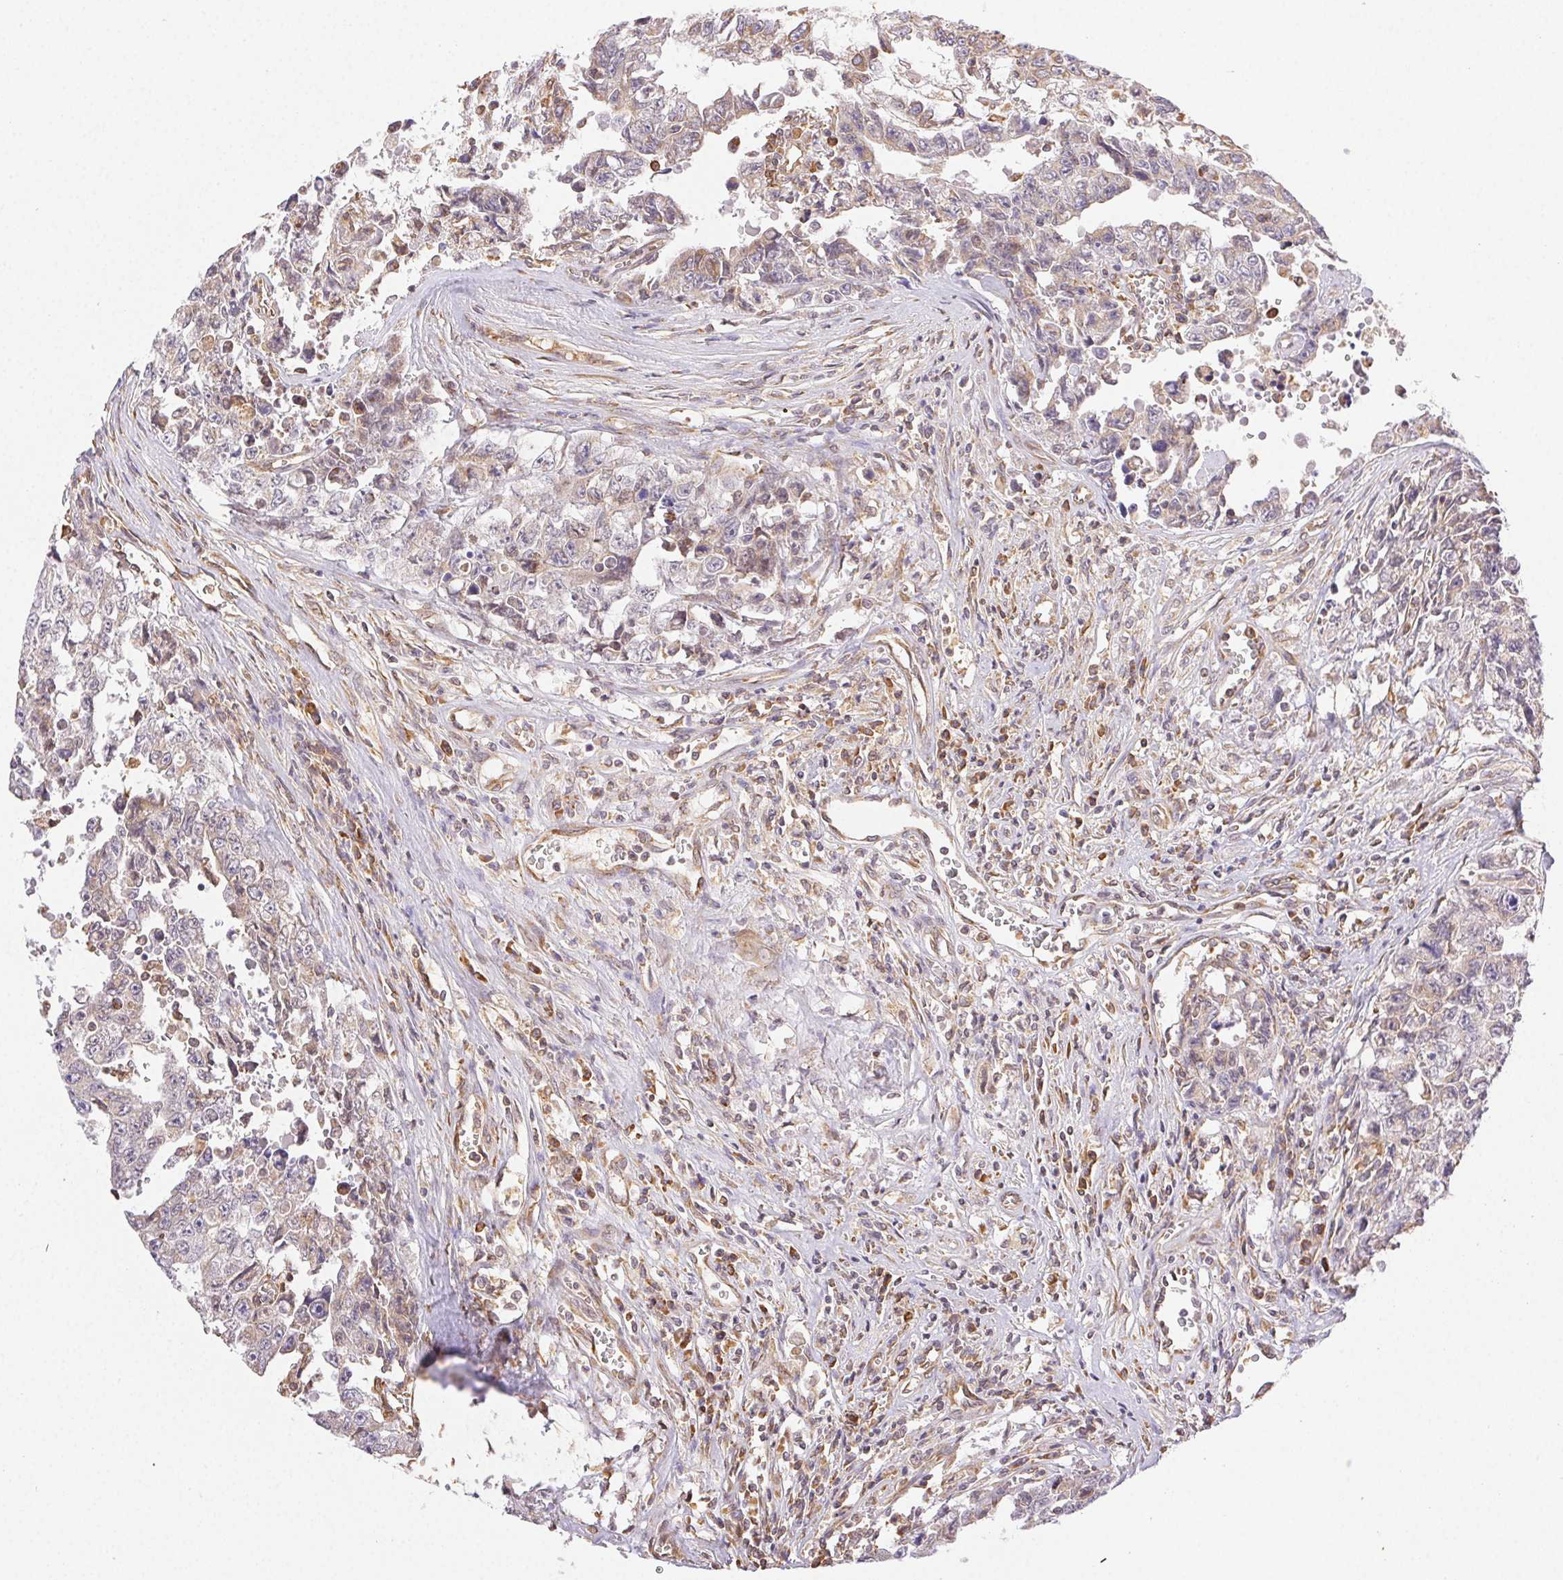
{"staining": {"intensity": "weak", "quantity": "<25%", "location": "cytoplasmic/membranous"}, "tissue": "testis cancer", "cell_type": "Tumor cells", "image_type": "cancer", "snomed": [{"axis": "morphology", "description": "Carcinoma, Embryonal, NOS"}, {"axis": "topography", "description": "Testis"}], "caption": "This is a histopathology image of immunohistochemistry staining of testis cancer, which shows no positivity in tumor cells. (Brightfield microscopy of DAB (3,3'-diaminobenzidine) IHC at high magnification).", "gene": "ENTREP1", "patient": {"sex": "male", "age": 24}}